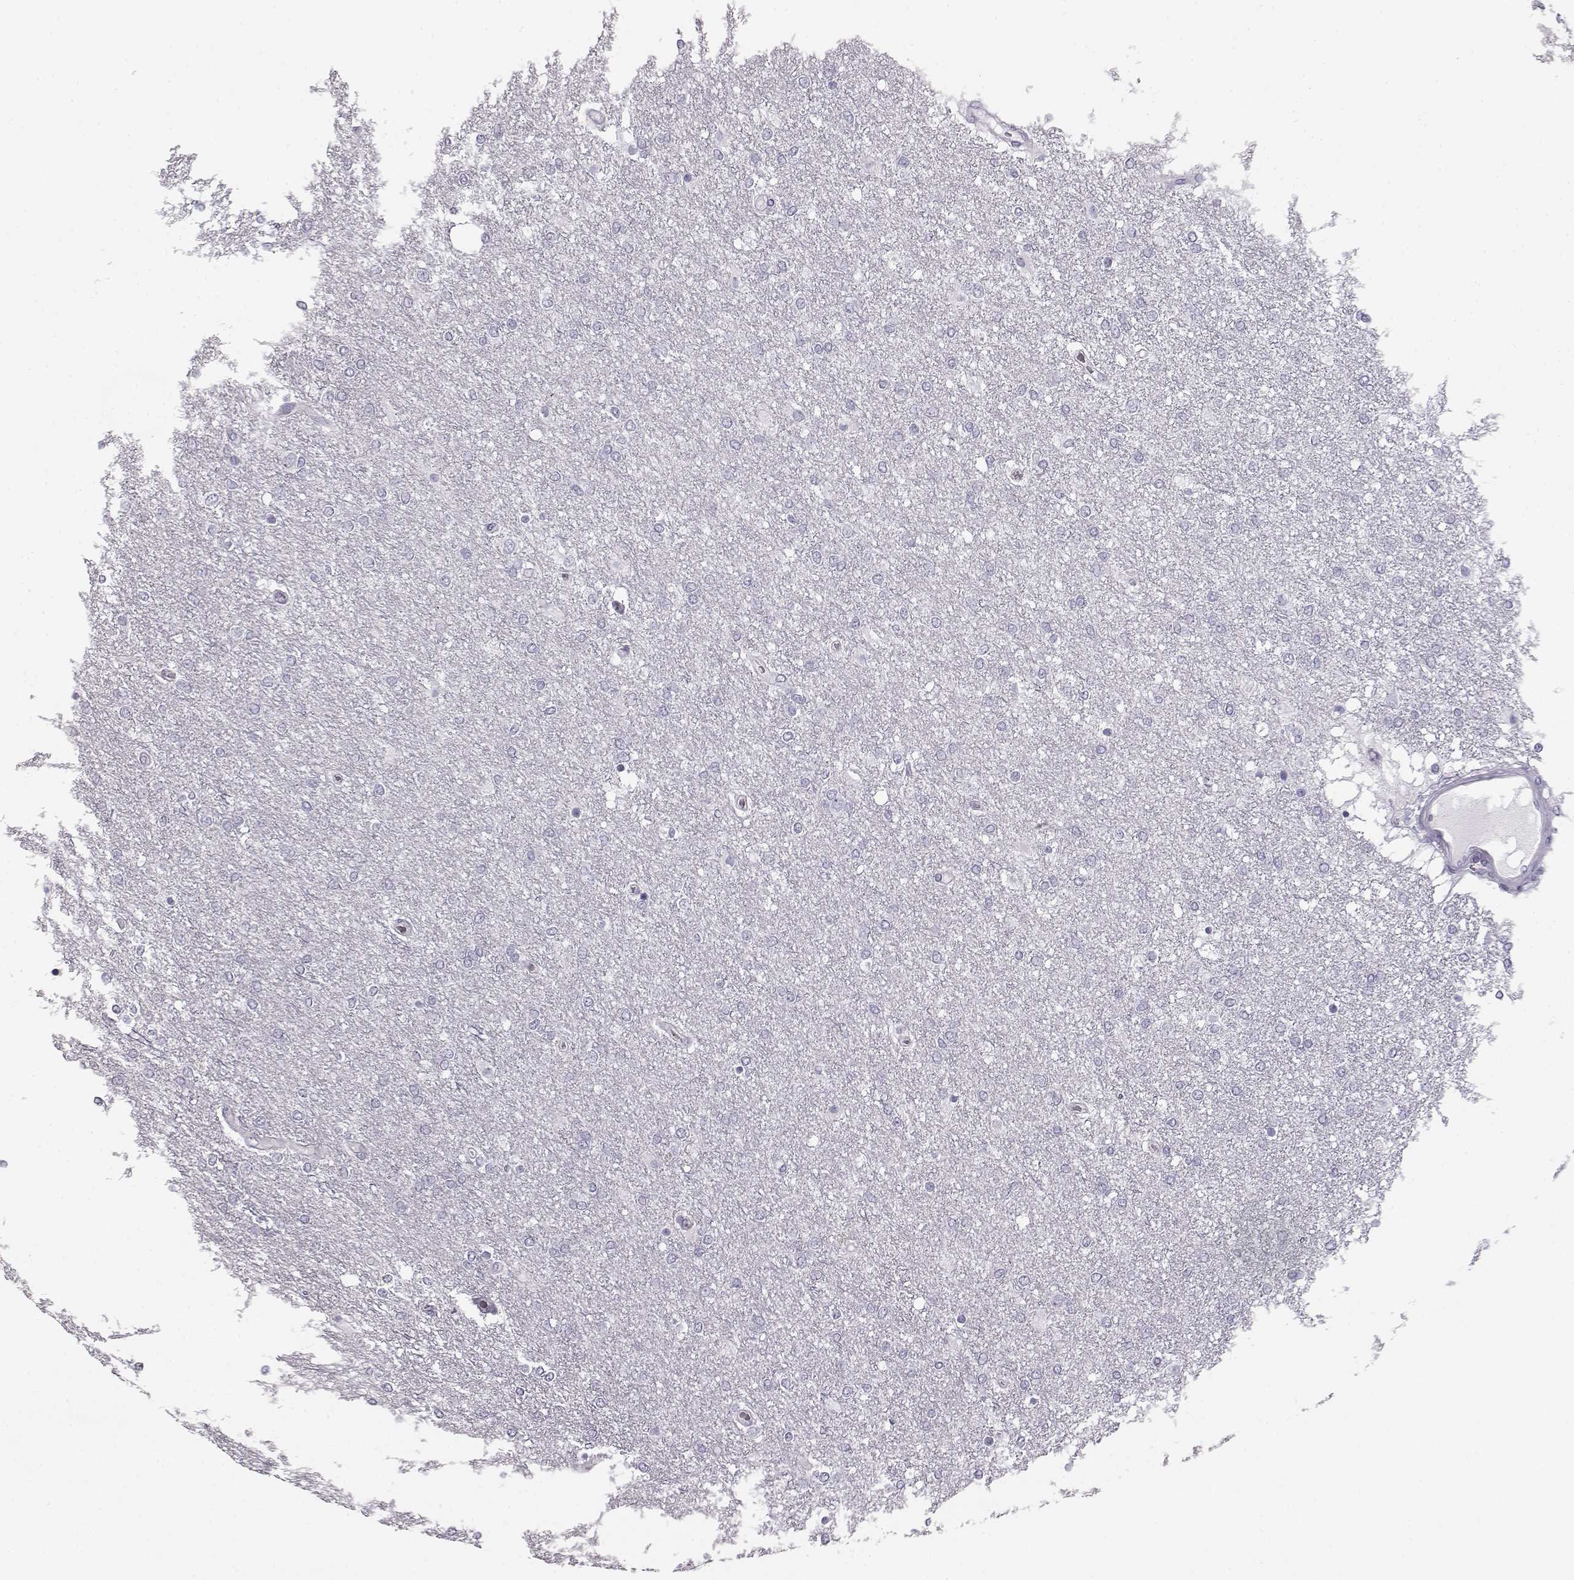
{"staining": {"intensity": "negative", "quantity": "none", "location": "none"}, "tissue": "glioma", "cell_type": "Tumor cells", "image_type": "cancer", "snomed": [{"axis": "morphology", "description": "Glioma, malignant, High grade"}, {"axis": "topography", "description": "Brain"}], "caption": "High magnification brightfield microscopy of glioma stained with DAB (brown) and counterstained with hematoxylin (blue): tumor cells show no significant expression. The staining was performed using DAB to visualize the protein expression in brown, while the nuclei were stained in blue with hematoxylin (Magnification: 20x).", "gene": "BFSP2", "patient": {"sex": "female", "age": 61}}